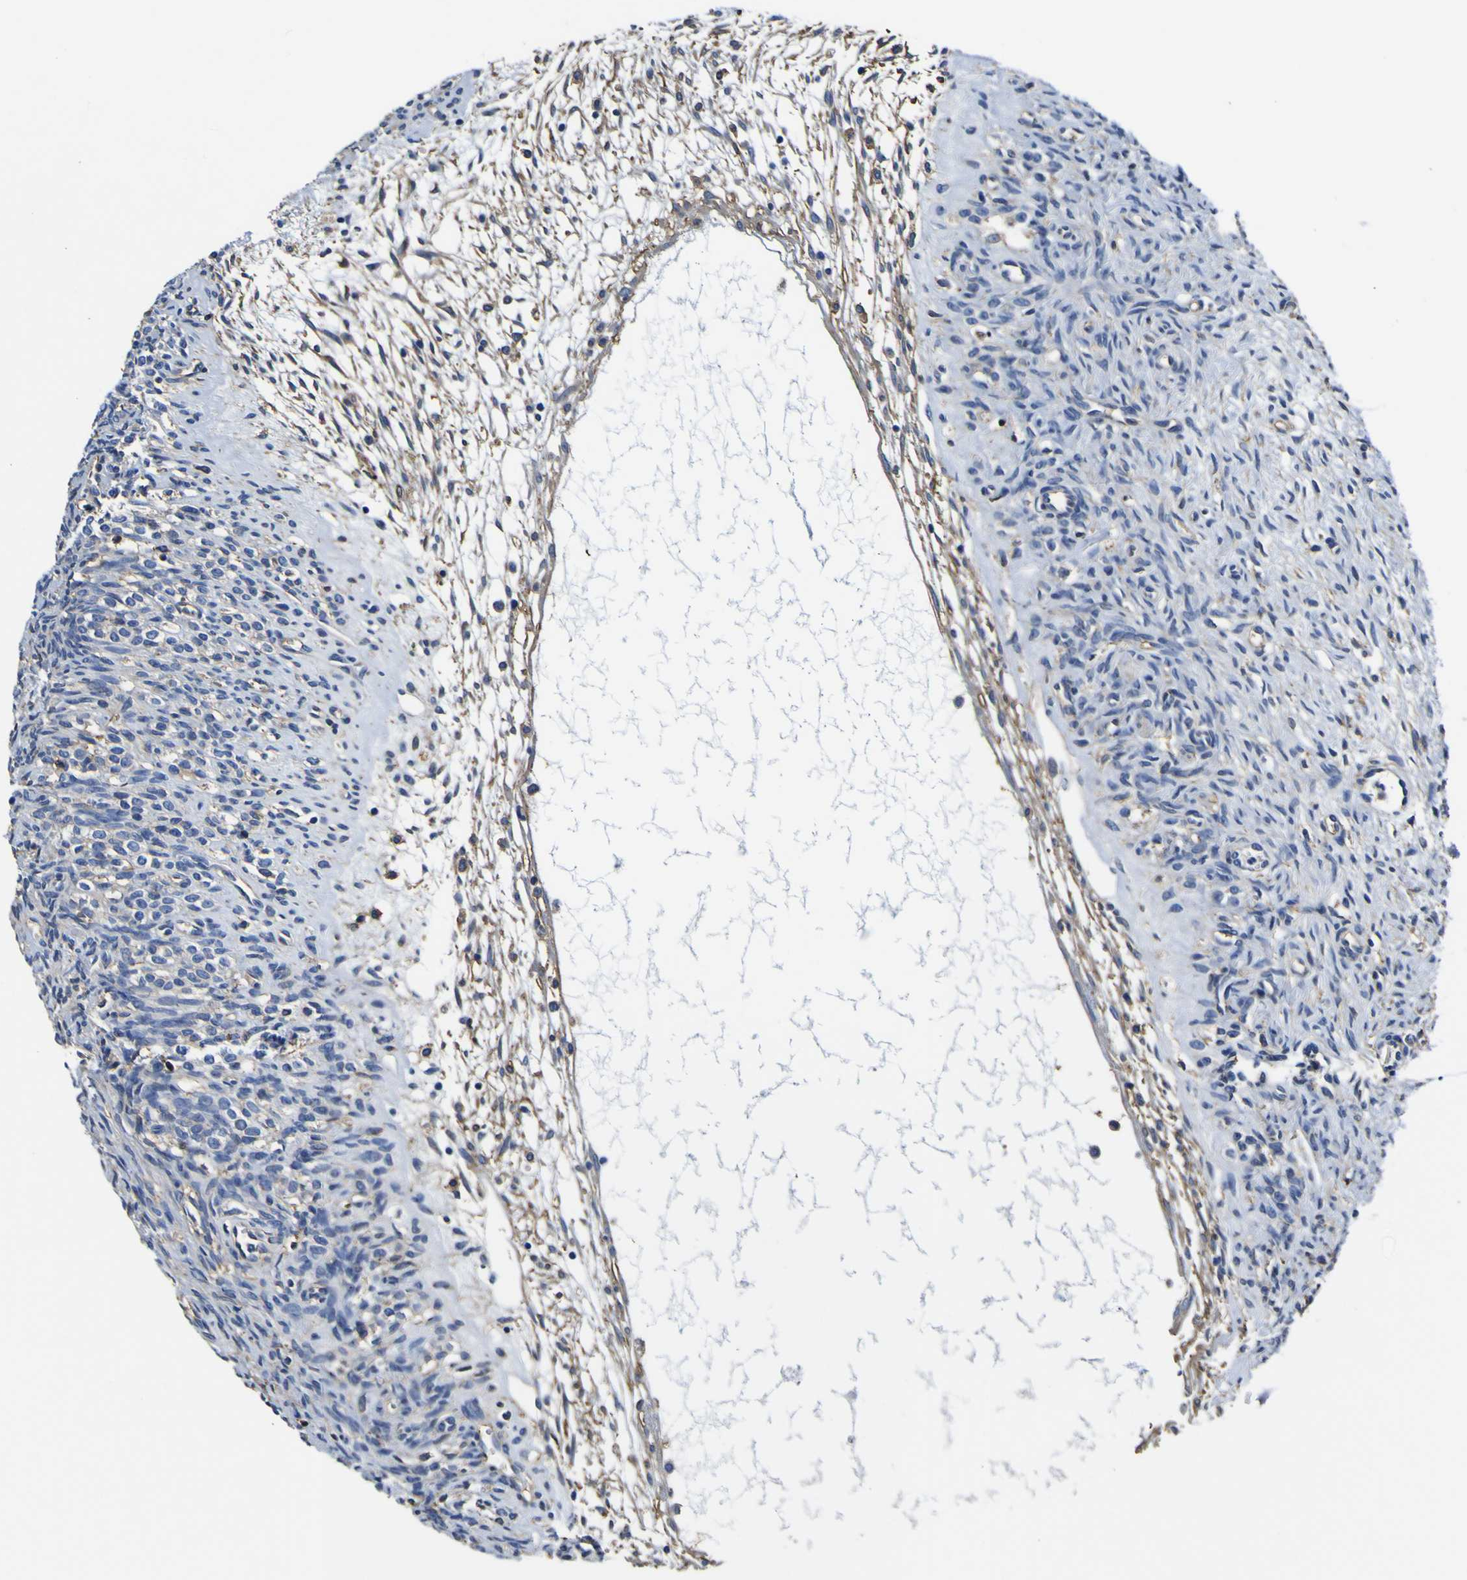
{"staining": {"intensity": "moderate", "quantity": "<25%", "location": "cytoplasmic/membranous"}, "tissue": "ovary", "cell_type": "Ovarian stroma cells", "image_type": "normal", "snomed": [{"axis": "morphology", "description": "Normal tissue, NOS"}, {"axis": "topography", "description": "Ovary"}], "caption": "The micrograph shows staining of unremarkable ovary, revealing moderate cytoplasmic/membranous protein expression (brown color) within ovarian stroma cells.", "gene": "PXDN", "patient": {"sex": "female", "age": 33}}